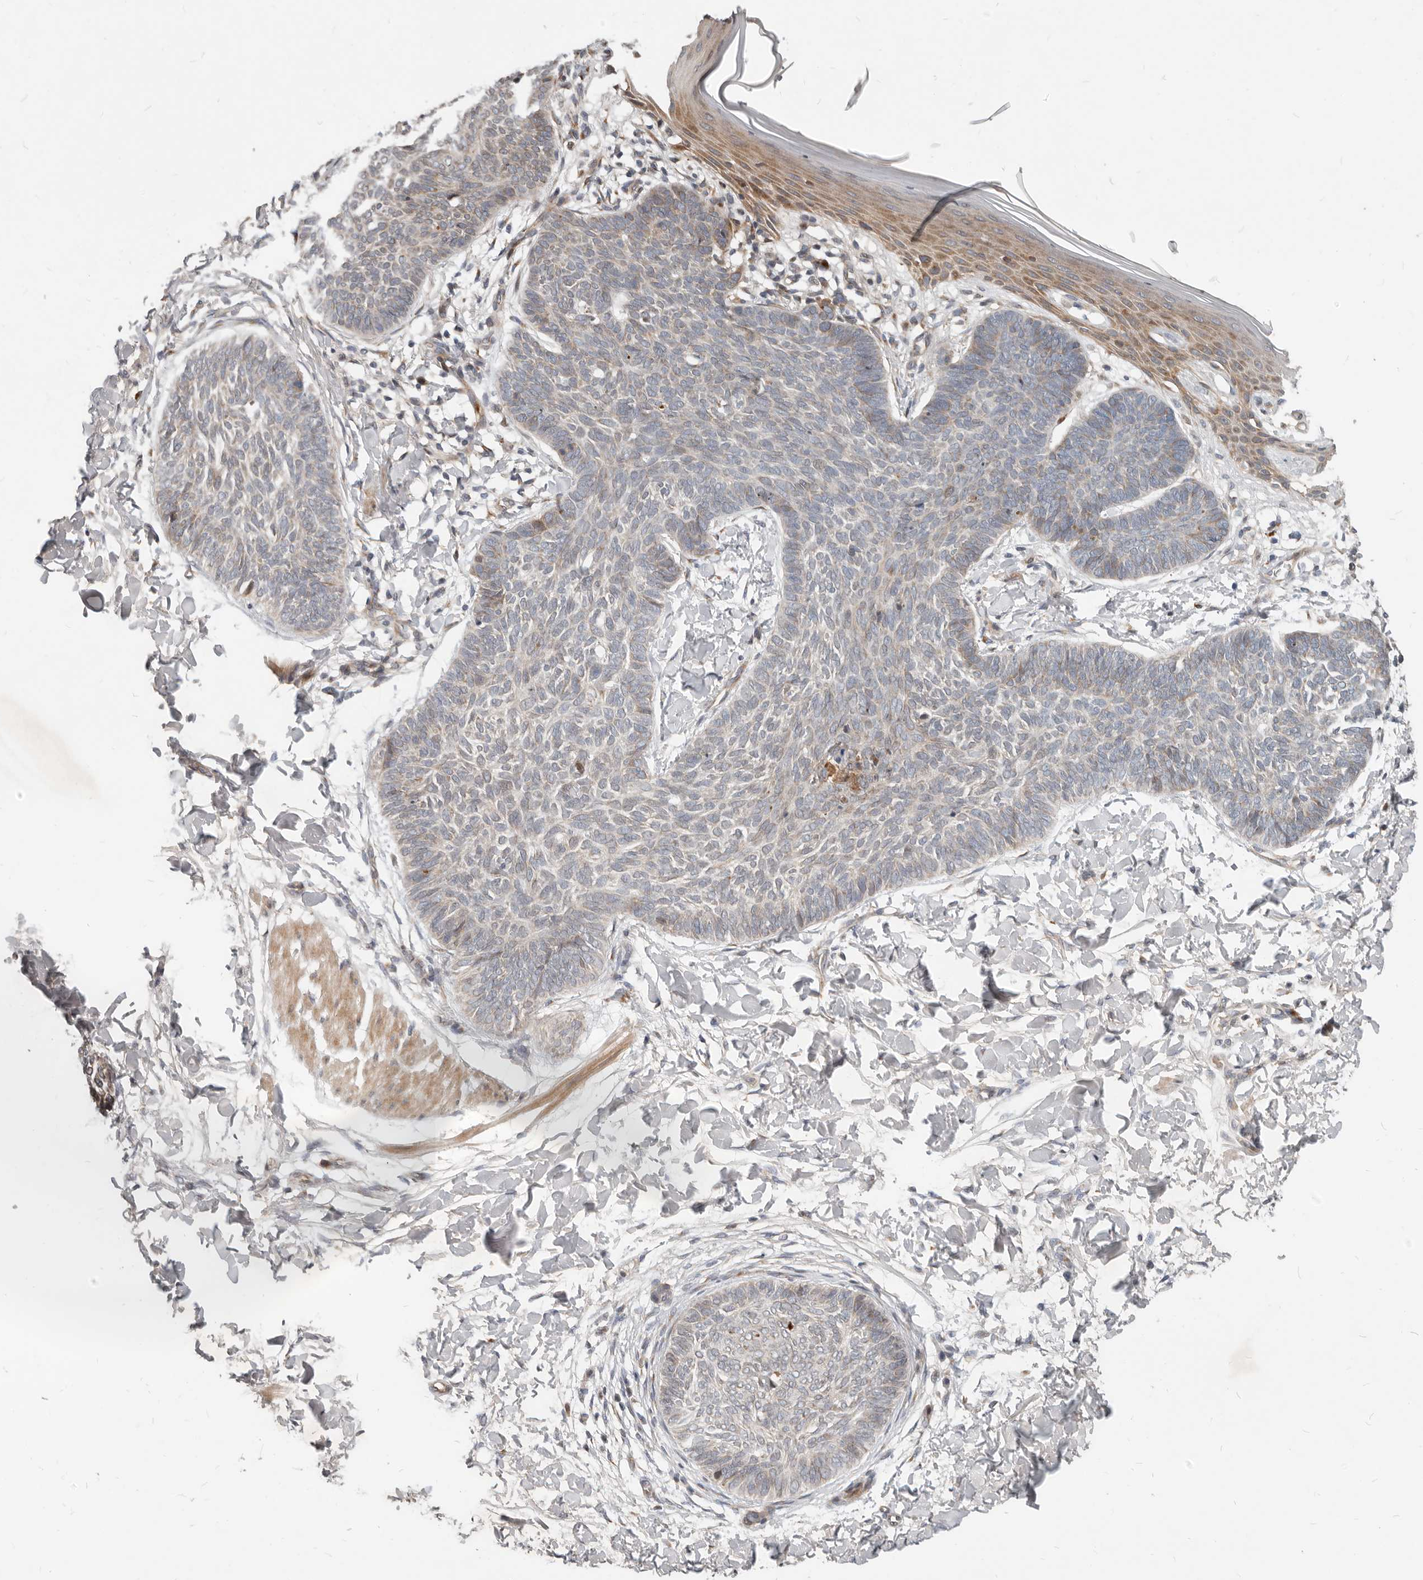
{"staining": {"intensity": "weak", "quantity": "25%-75%", "location": "cytoplasmic/membranous"}, "tissue": "skin cancer", "cell_type": "Tumor cells", "image_type": "cancer", "snomed": [{"axis": "morphology", "description": "Normal tissue, NOS"}, {"axis": "morphology", "description": "Basal cell carcinoma"}, {"axis": "topography", "description": "Skin"}], "caption": "Protein expression analysis of skin cancer (basal cell carcinoma) reveals weak cytoplasmic/membranous expression in approximately 25%-75% of tumor cells.", "gene": "NPY4R", "patient": {"sex": "male", "age": 50}}